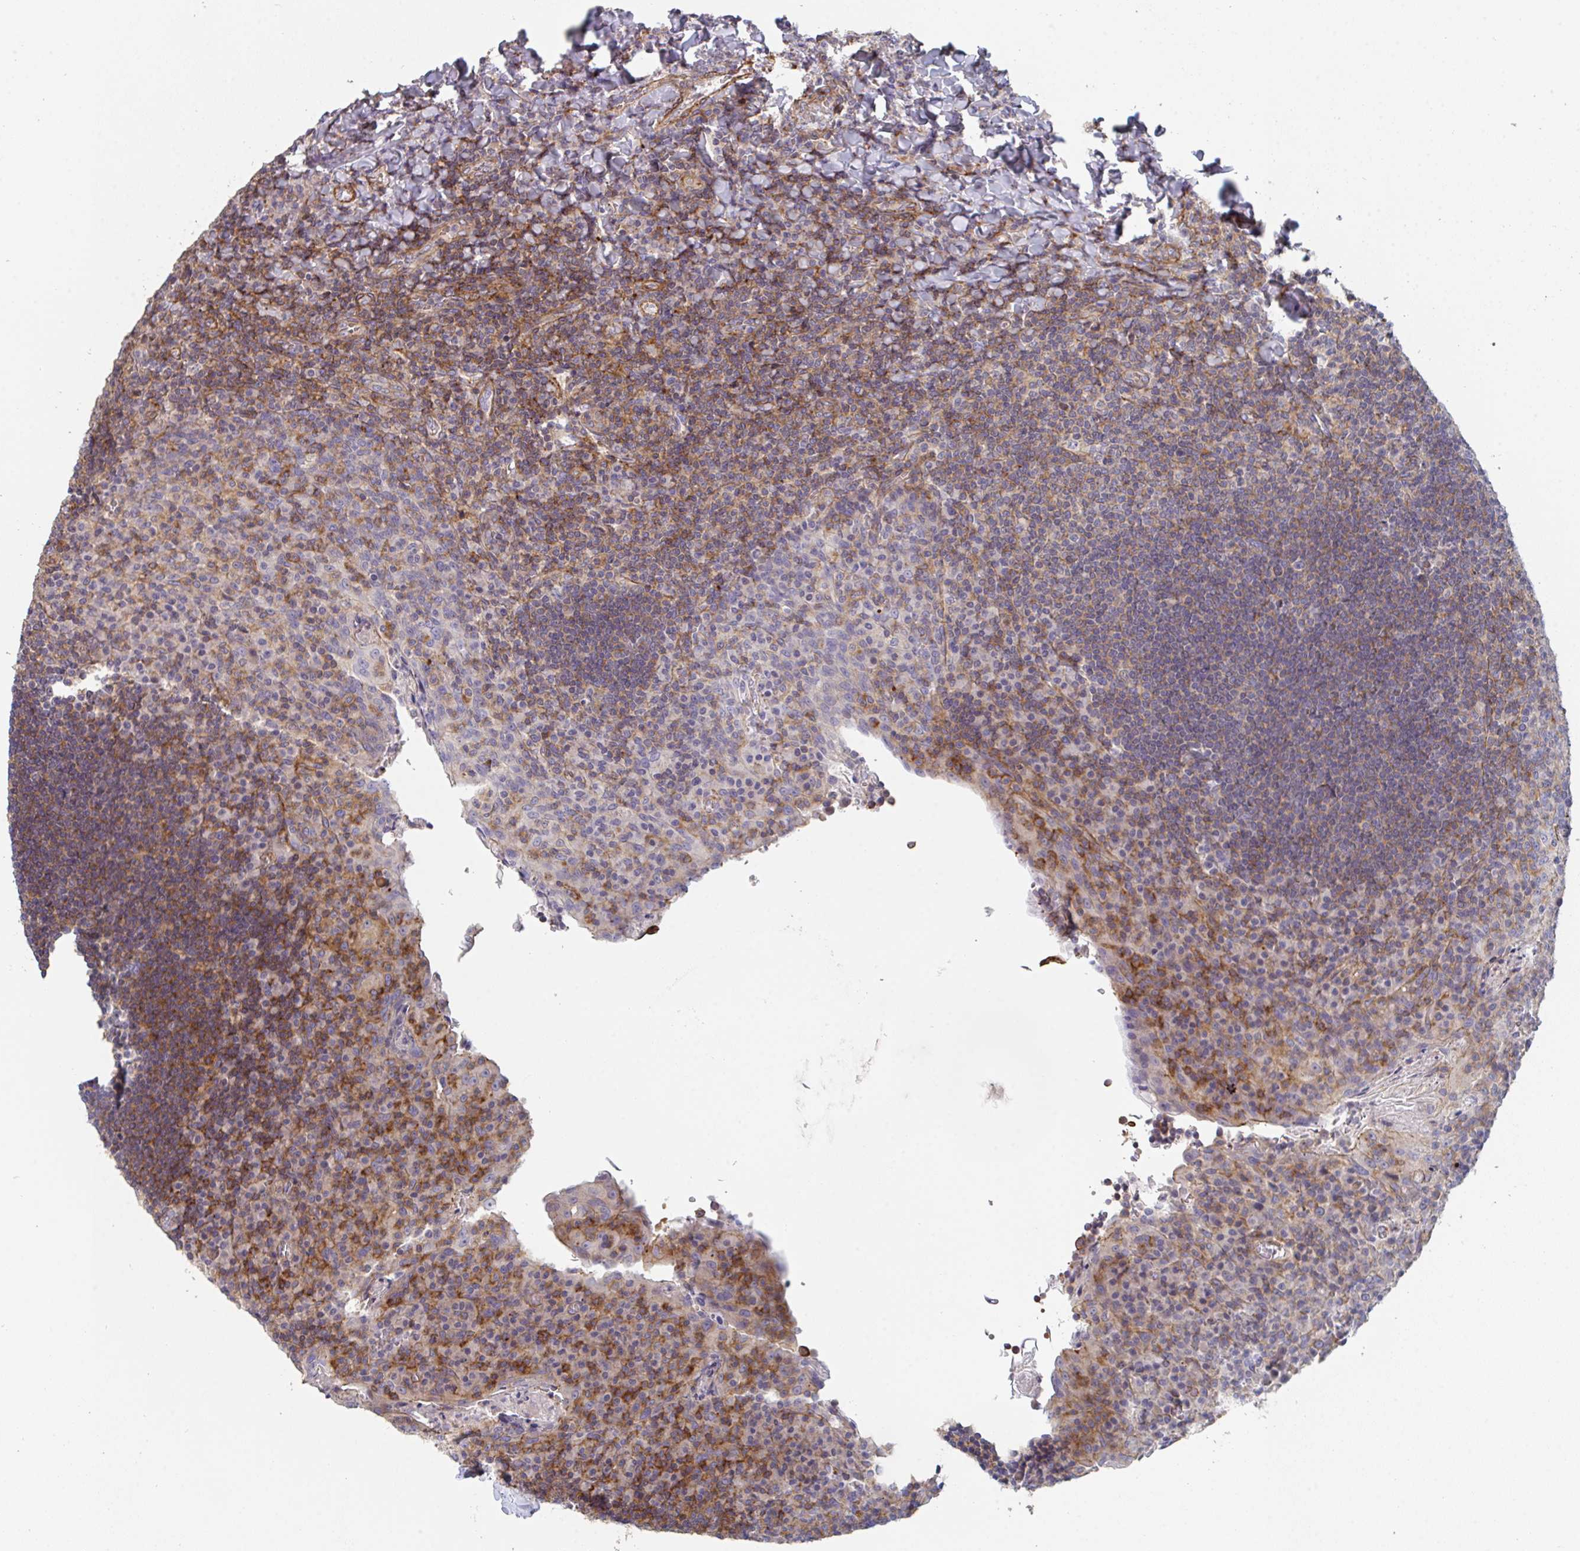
{"staining": {"intensity": "weak", "quantity": "25%-75%", "location": "cytoplasmic/membranous"}, "tissue": "tonsil", "cell_type": "Germinal center cells", "image_type": "normal", "snomed": [{"axis": "morphology", "description": "Normal tissue, NOS"}, {"axis": "topography", "description": "Tonsil"}], "caption": "Protein positivity by IHC demonstrates weak cytoplasmic/membranous staining in approximately 25%-75% of germinal center cells in benign tonsil.", "gene": "FZD2", "patient": {"sex": "male", "age": 17}}